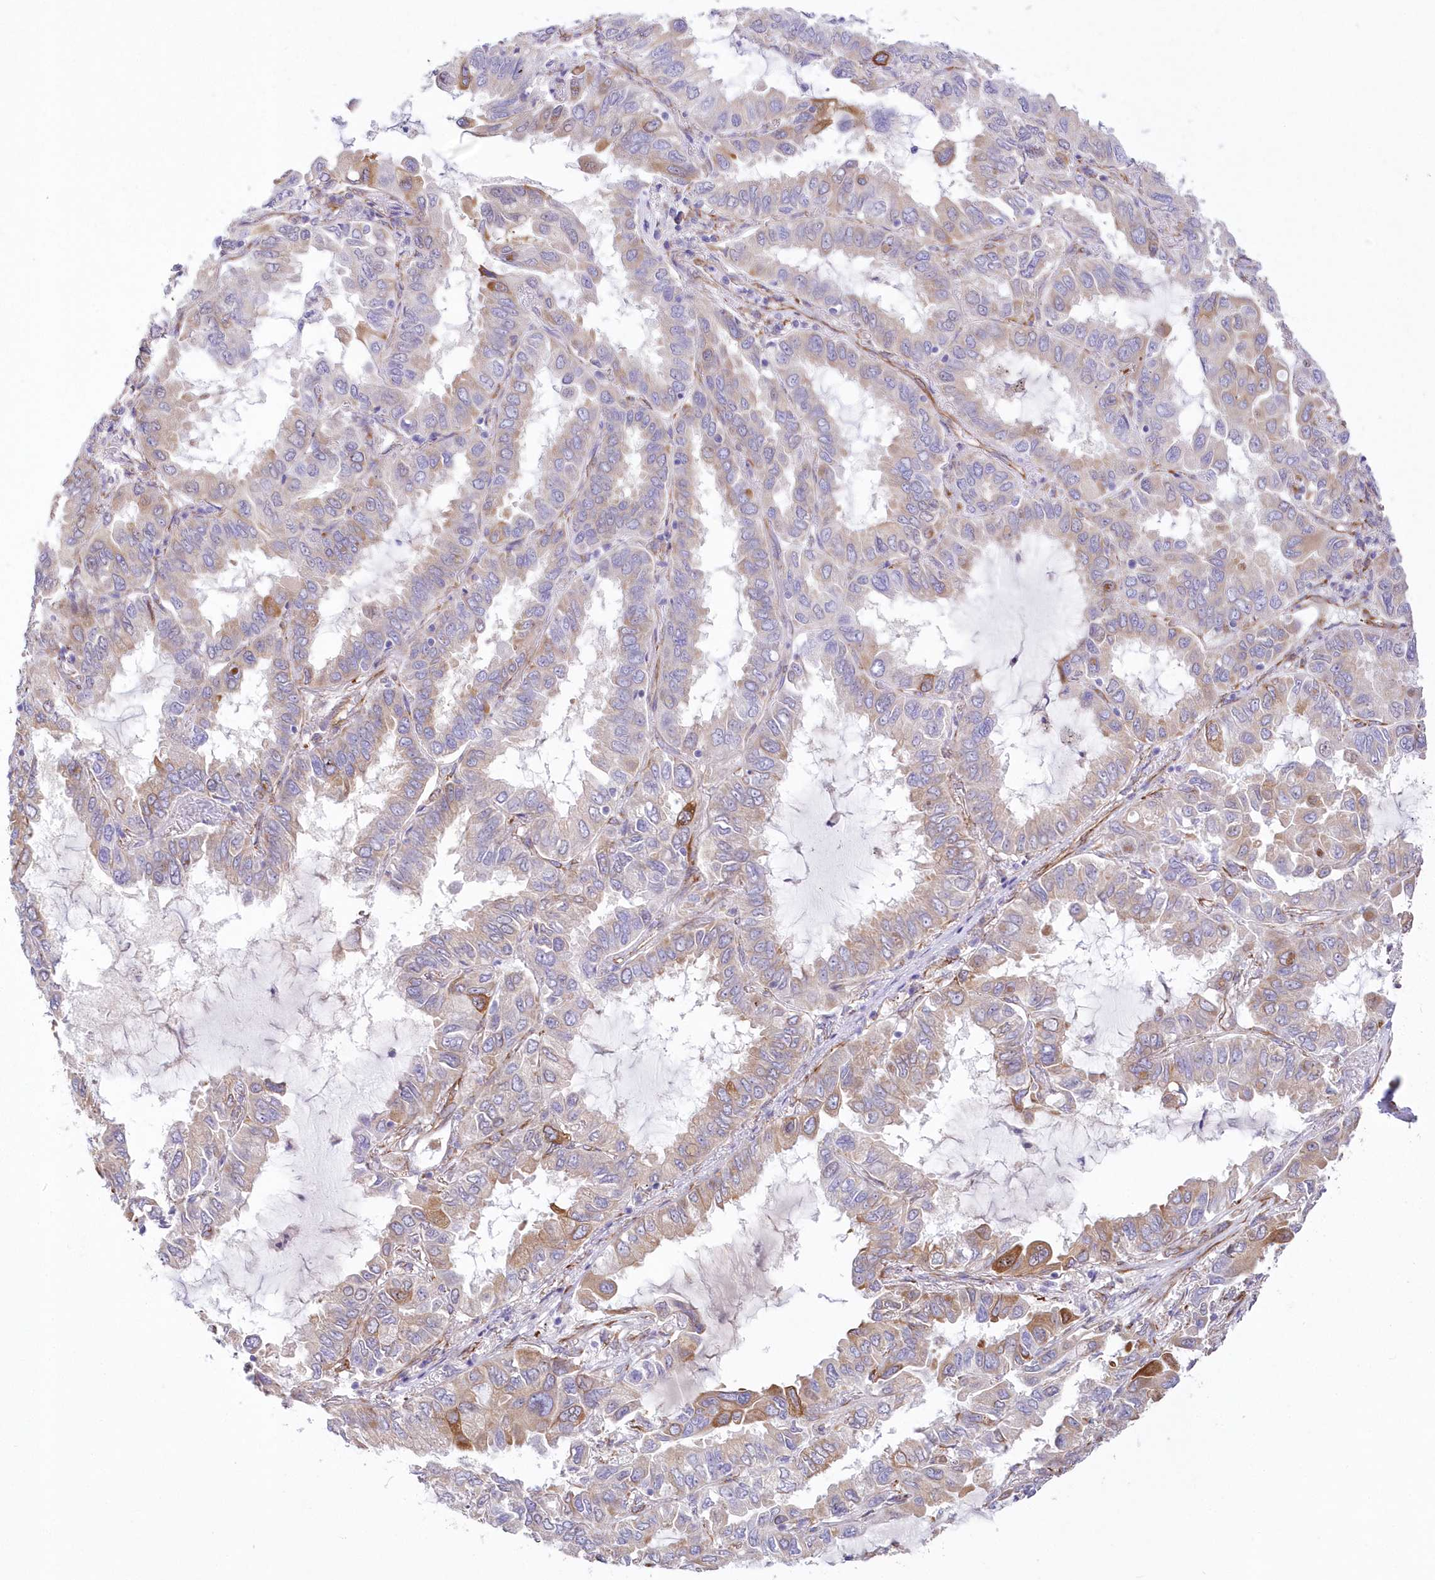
{"staining": {"intensity": "moderate", "quantity": "<25%", "location": "cytoplasmic/membranous"}, "tissue": "lung cancer", "cell_type": "Tumor cells", "image_type": "cancer", "snomed": [{"axis": "morphology", "description": "Adenocarcinoma, NOS"}, {"axis": "topography", "description": "Lung"}], "caption": "Lung cancer (adenocarcinoma) tissue demonstrates moderate cytoplasmic/membranous expression in approximately <25% of tumor cells The staining was performed using DAB (3,3'-diaminobenzidine), with brown indicating positive protein expression. Nuclei are stained blue with hematoxylin.", "gene": "YTHDC2", "patient": {"sex": "male", "age": 64}}